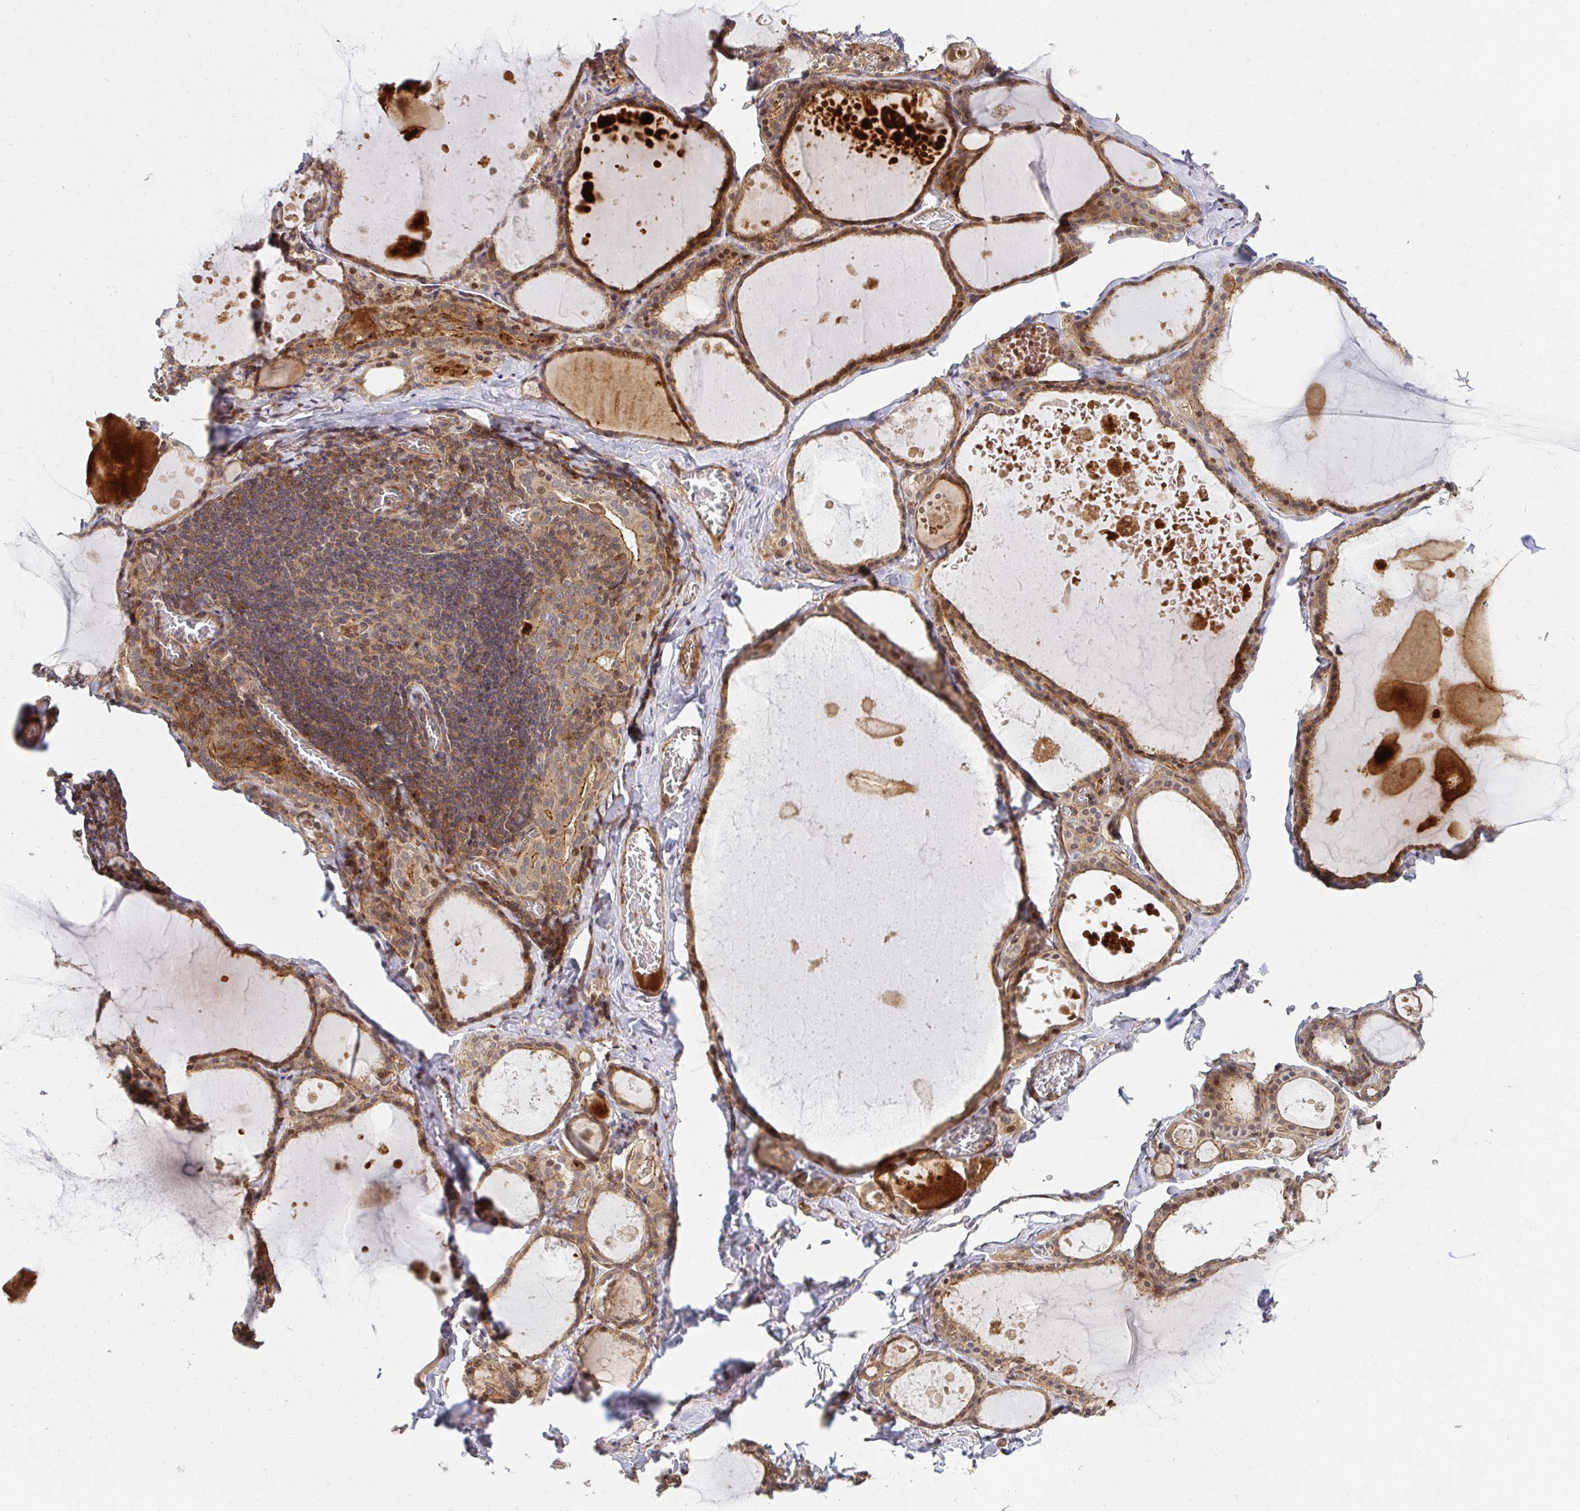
{"staining": {"intensity": "moderate", "quantity": ">75%", "location": "cytoplasmic/membranous"}, "tissue": "thyroid gland", "cell_type": "Glandular cells", "image_type": "normal", "snomed": [{"axis": "morphology", "description": "Normal tissue, NOS"}, {"axis": "topography", "description": "Thyroid gland"}], "caption": "Protein expression analysis of normal thyroid gland displays moderate cytoplasmic/membranous positivity in approximately >75% of glandular cells. (brown staining indicates protein expression, while blue staining denotes nuclei).", "gene": "PSMA4", "patient": {"sex": "male", "age": 56}}